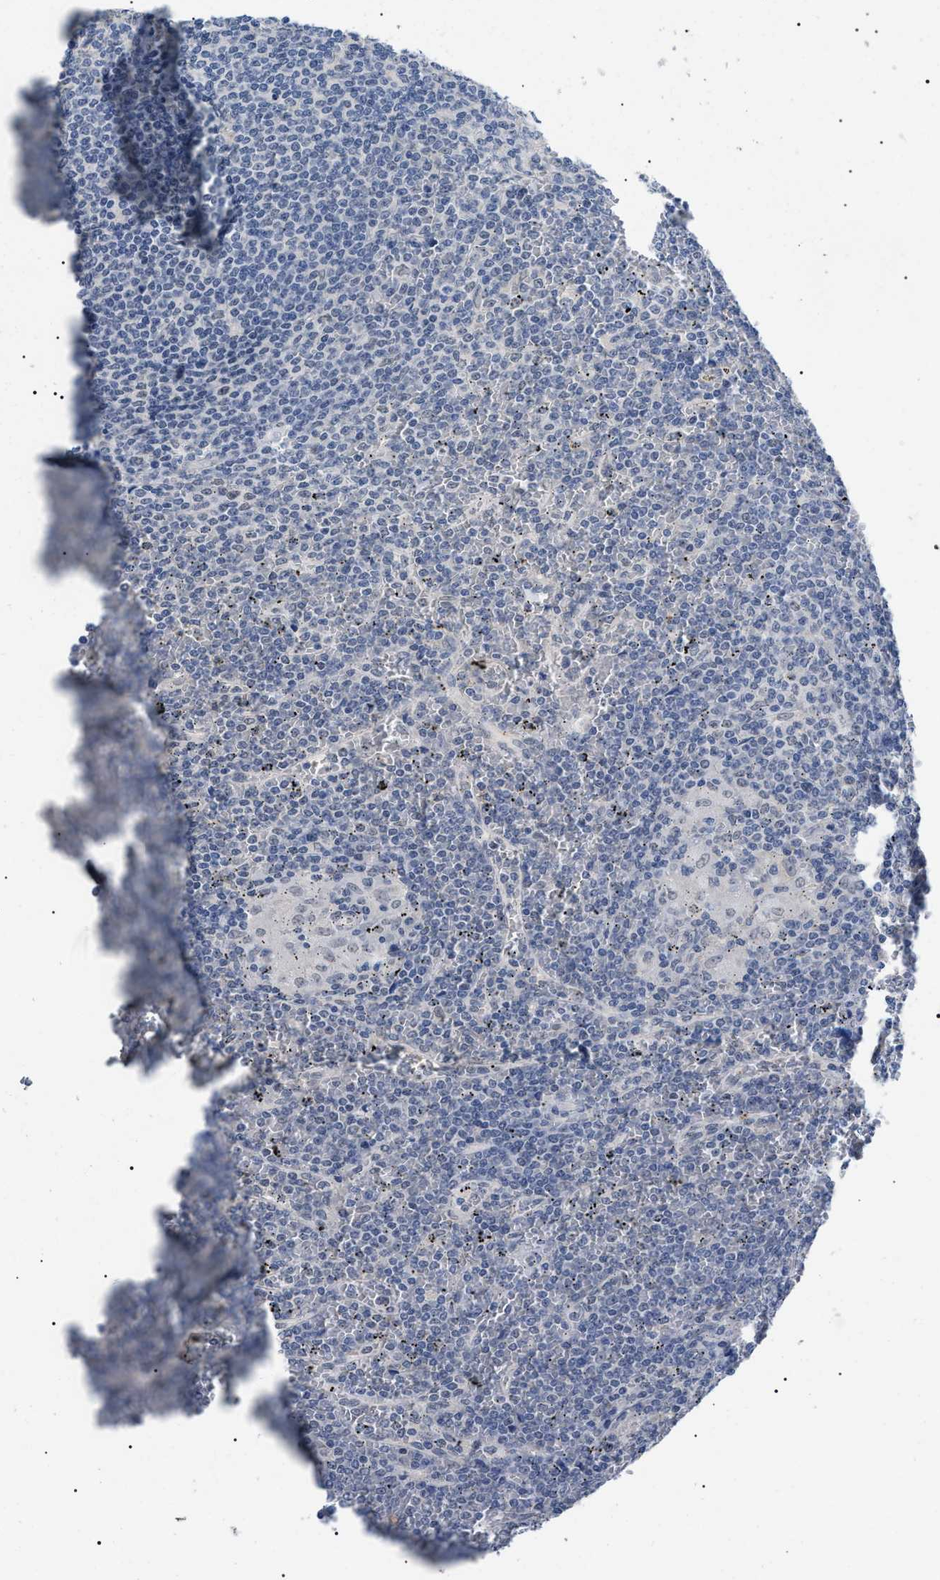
{"staining": {"intensity": "negative", "quantity": "none", "location": "none"}, "tissue": "lymphoma", "cell_type": "Tumor cells", "image_type": "cancer", "snomed": [{"axis": "morphology", "description": "Malignant lymphoma, non-Hodgkin's type, Low grade"}, {"axis": "topography", "description": "Spleen"}], "caption": "DAB immunohistochemical staining of human low-grade malignant lymphoma, non-Hodgkin's type demonstrates no significant staining in tumor cells.", "gene": "PRRT2", "patient": {"sex": "female", "age": 19}}